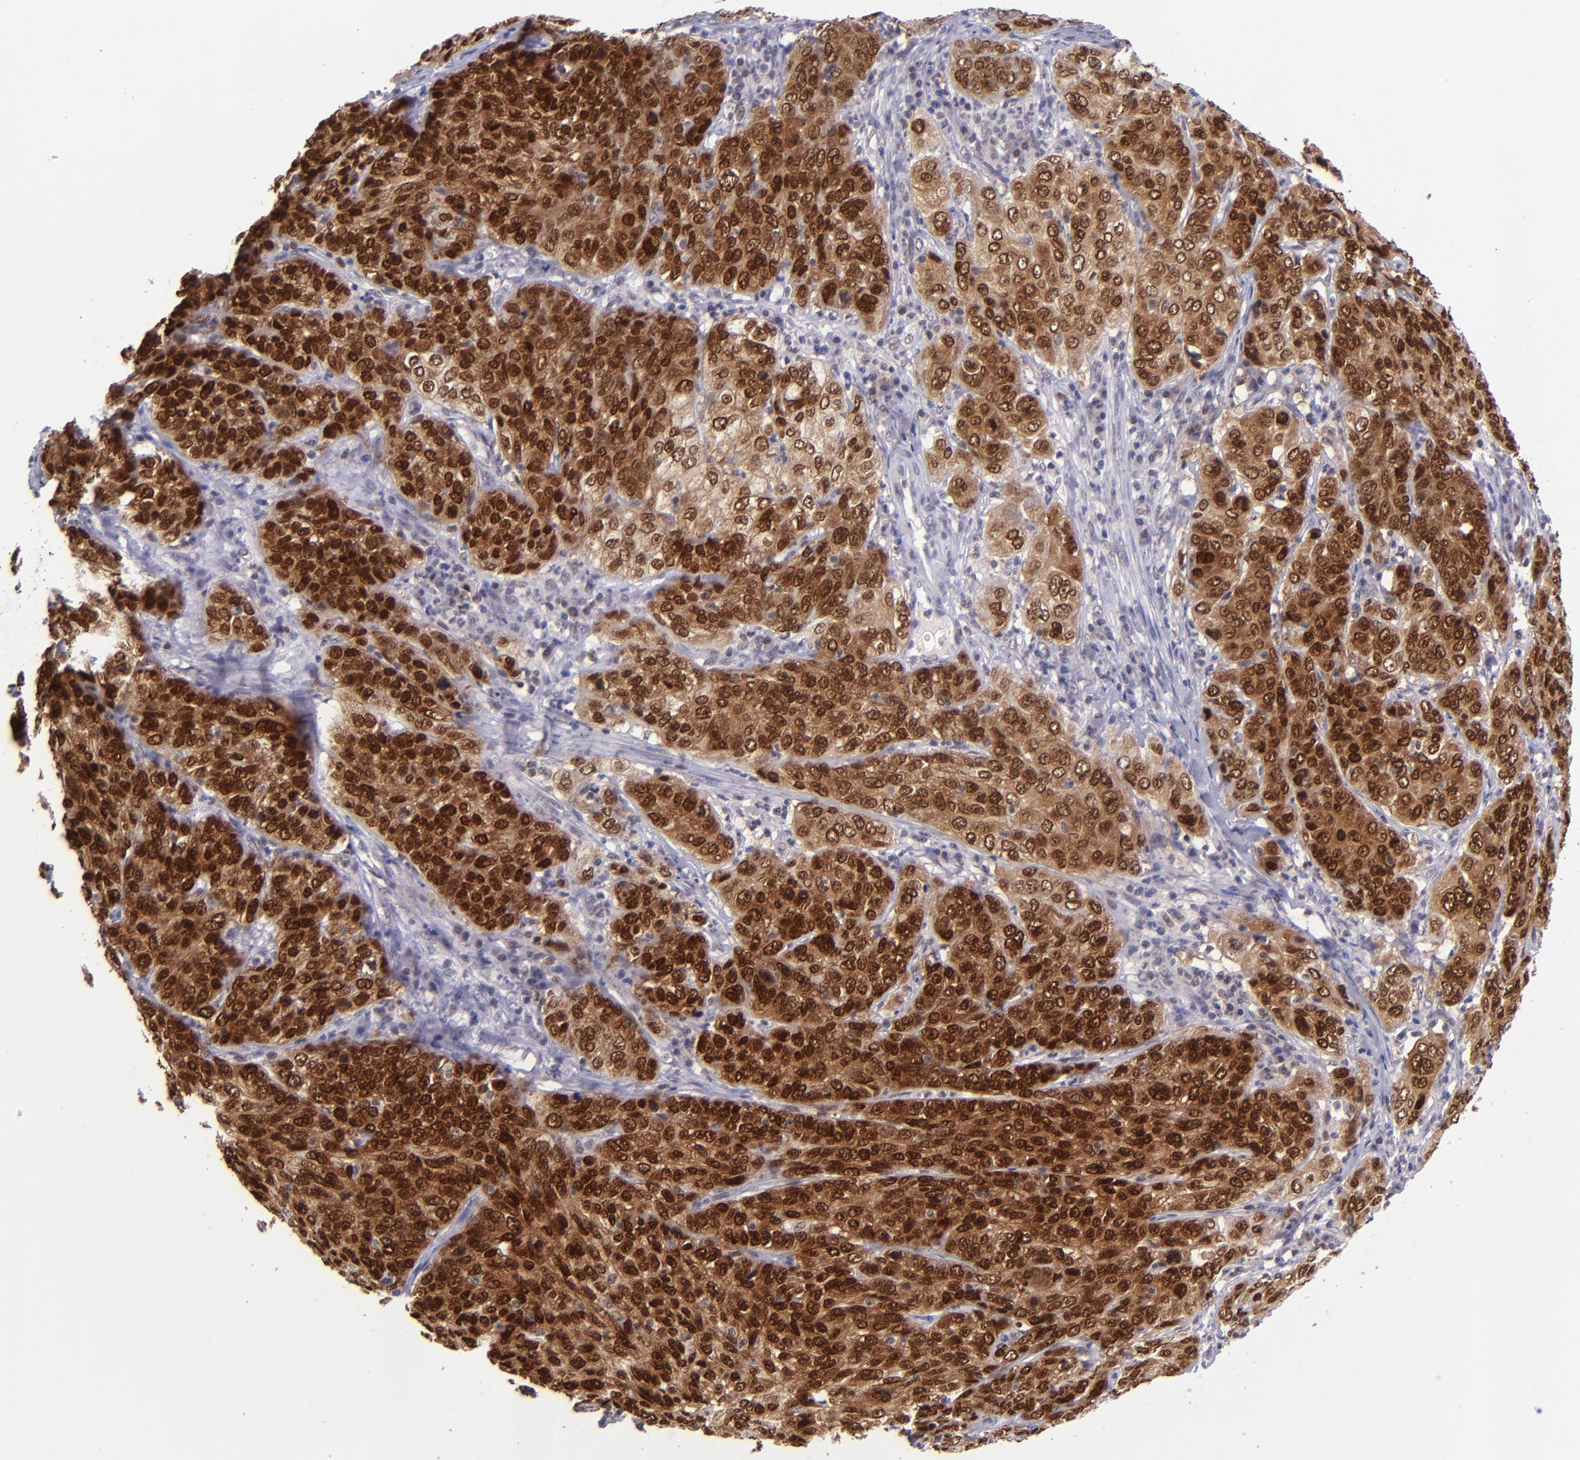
{"staining": {"intensity": "strong", "quantity": ">75%", "location": "cytoplasmic/membranous,nuclear"}, "tissue": "cervical cancer", "cell_type": "Tumor cells", "image_type": "cancer", "snomed": [{"axis": "morphology", "description": "Squamous cell carcinoma, NOS"}, {"axis": "topography", "description": "Cervix"}], "caption": "DAB (3,3'-diaminobenzidine) immunohistochemical staining of human squamous cell carcinoma (cervical) shows strong cytoplasmic/membranous and nuclear protein expression in about >75% of tumor cells.", "gene": "BAG1", "patient": {"sex": "female", "age": 38}}